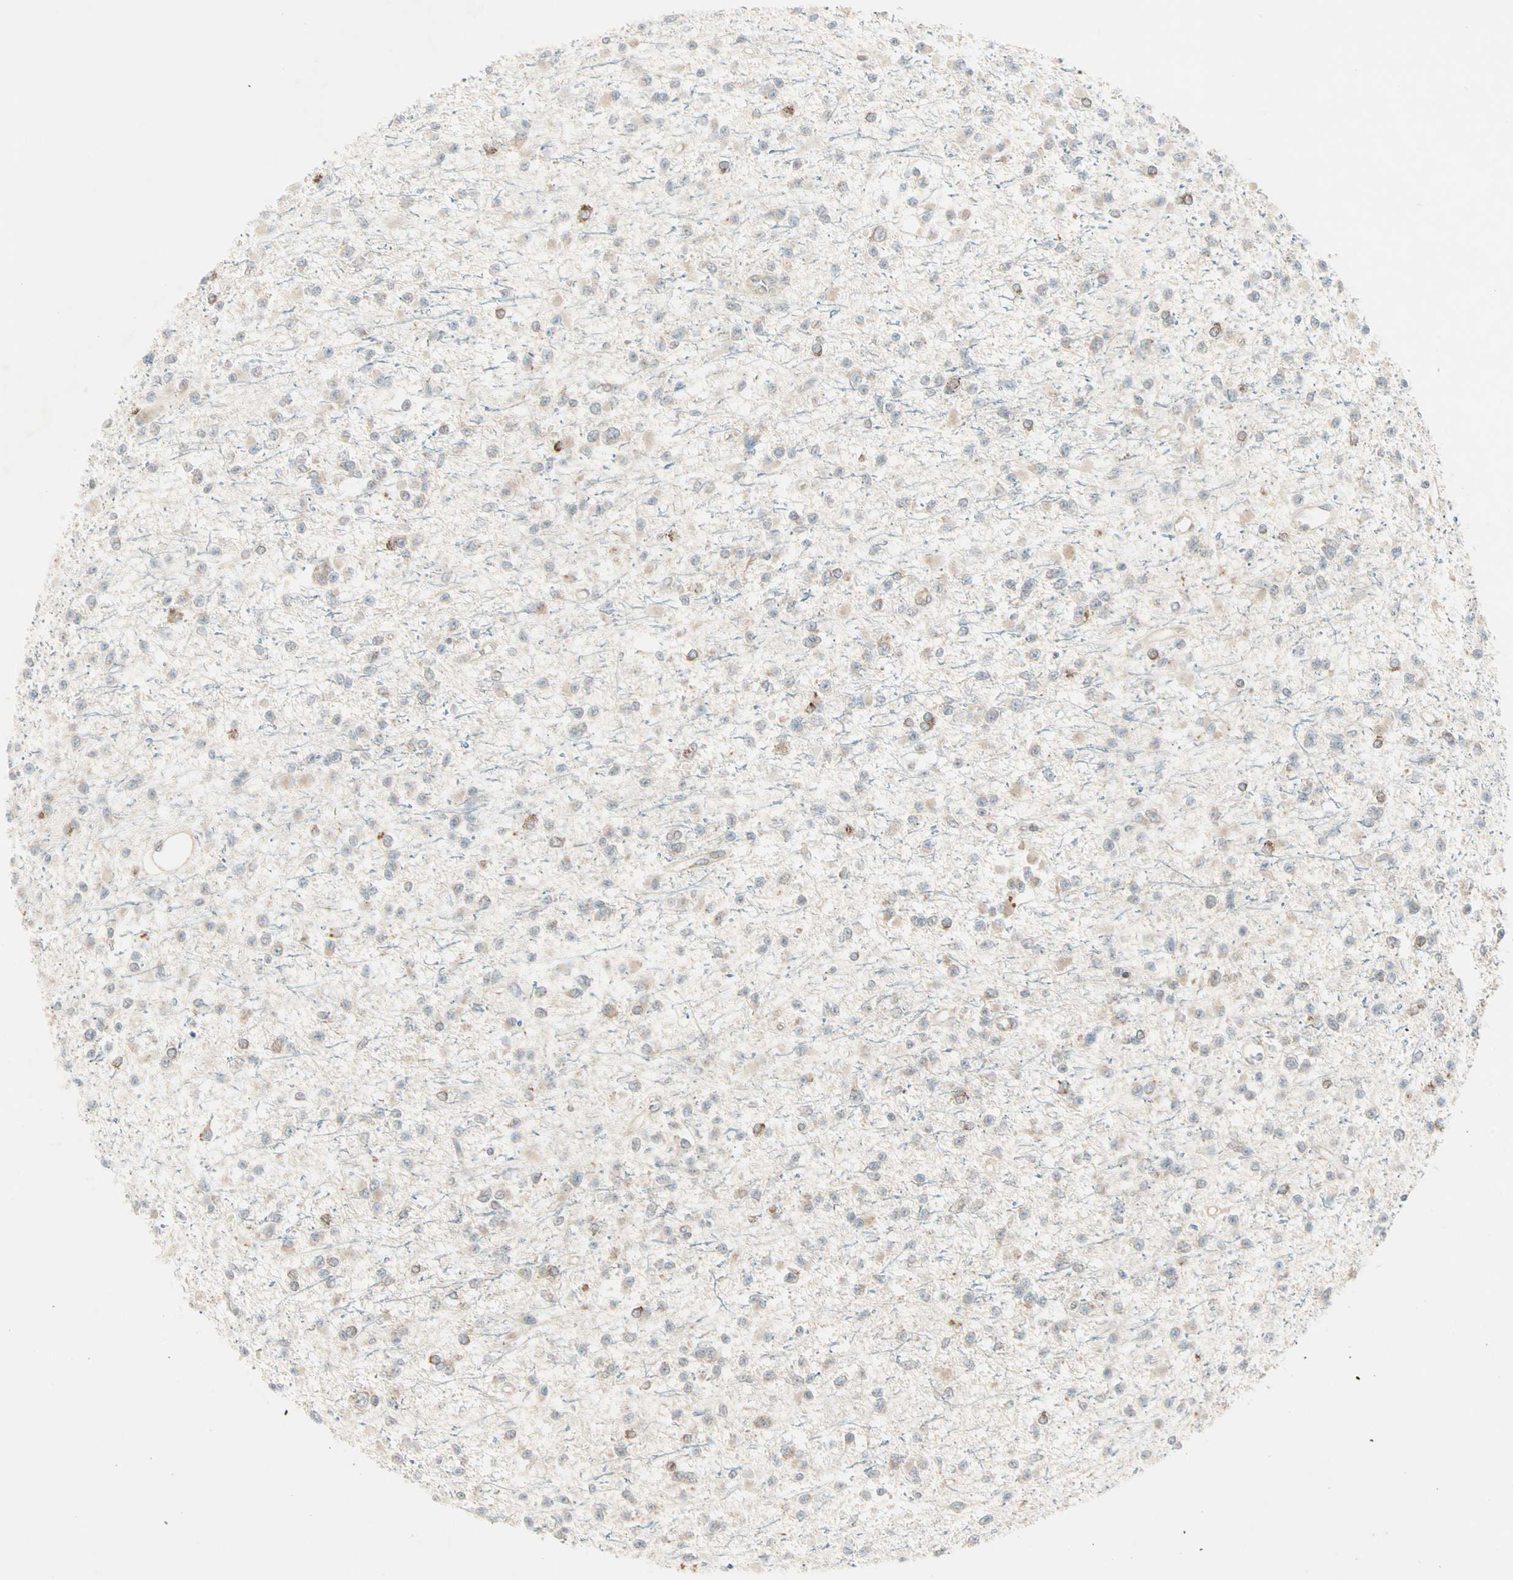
{"staining": {"intensity": "moderate", "quantity": "<25%", "location": "cytoplasmic/membranous"}, "tissue": "glioma", "cell_type": "Tumor cells", "image_type": "cancer", "snomed": [{"axis": "morphology", "description": "Glioma, malignant, Low grade"}, {"axis": "topography", "description": "Brain"}], "caption": "Moderate cytoplasmic/membranous protein expression is identified in approximately <25% of tumor cells in glioma.", "gene": "ZNF37A", "patient": {"sex": "female", "age": 22}}